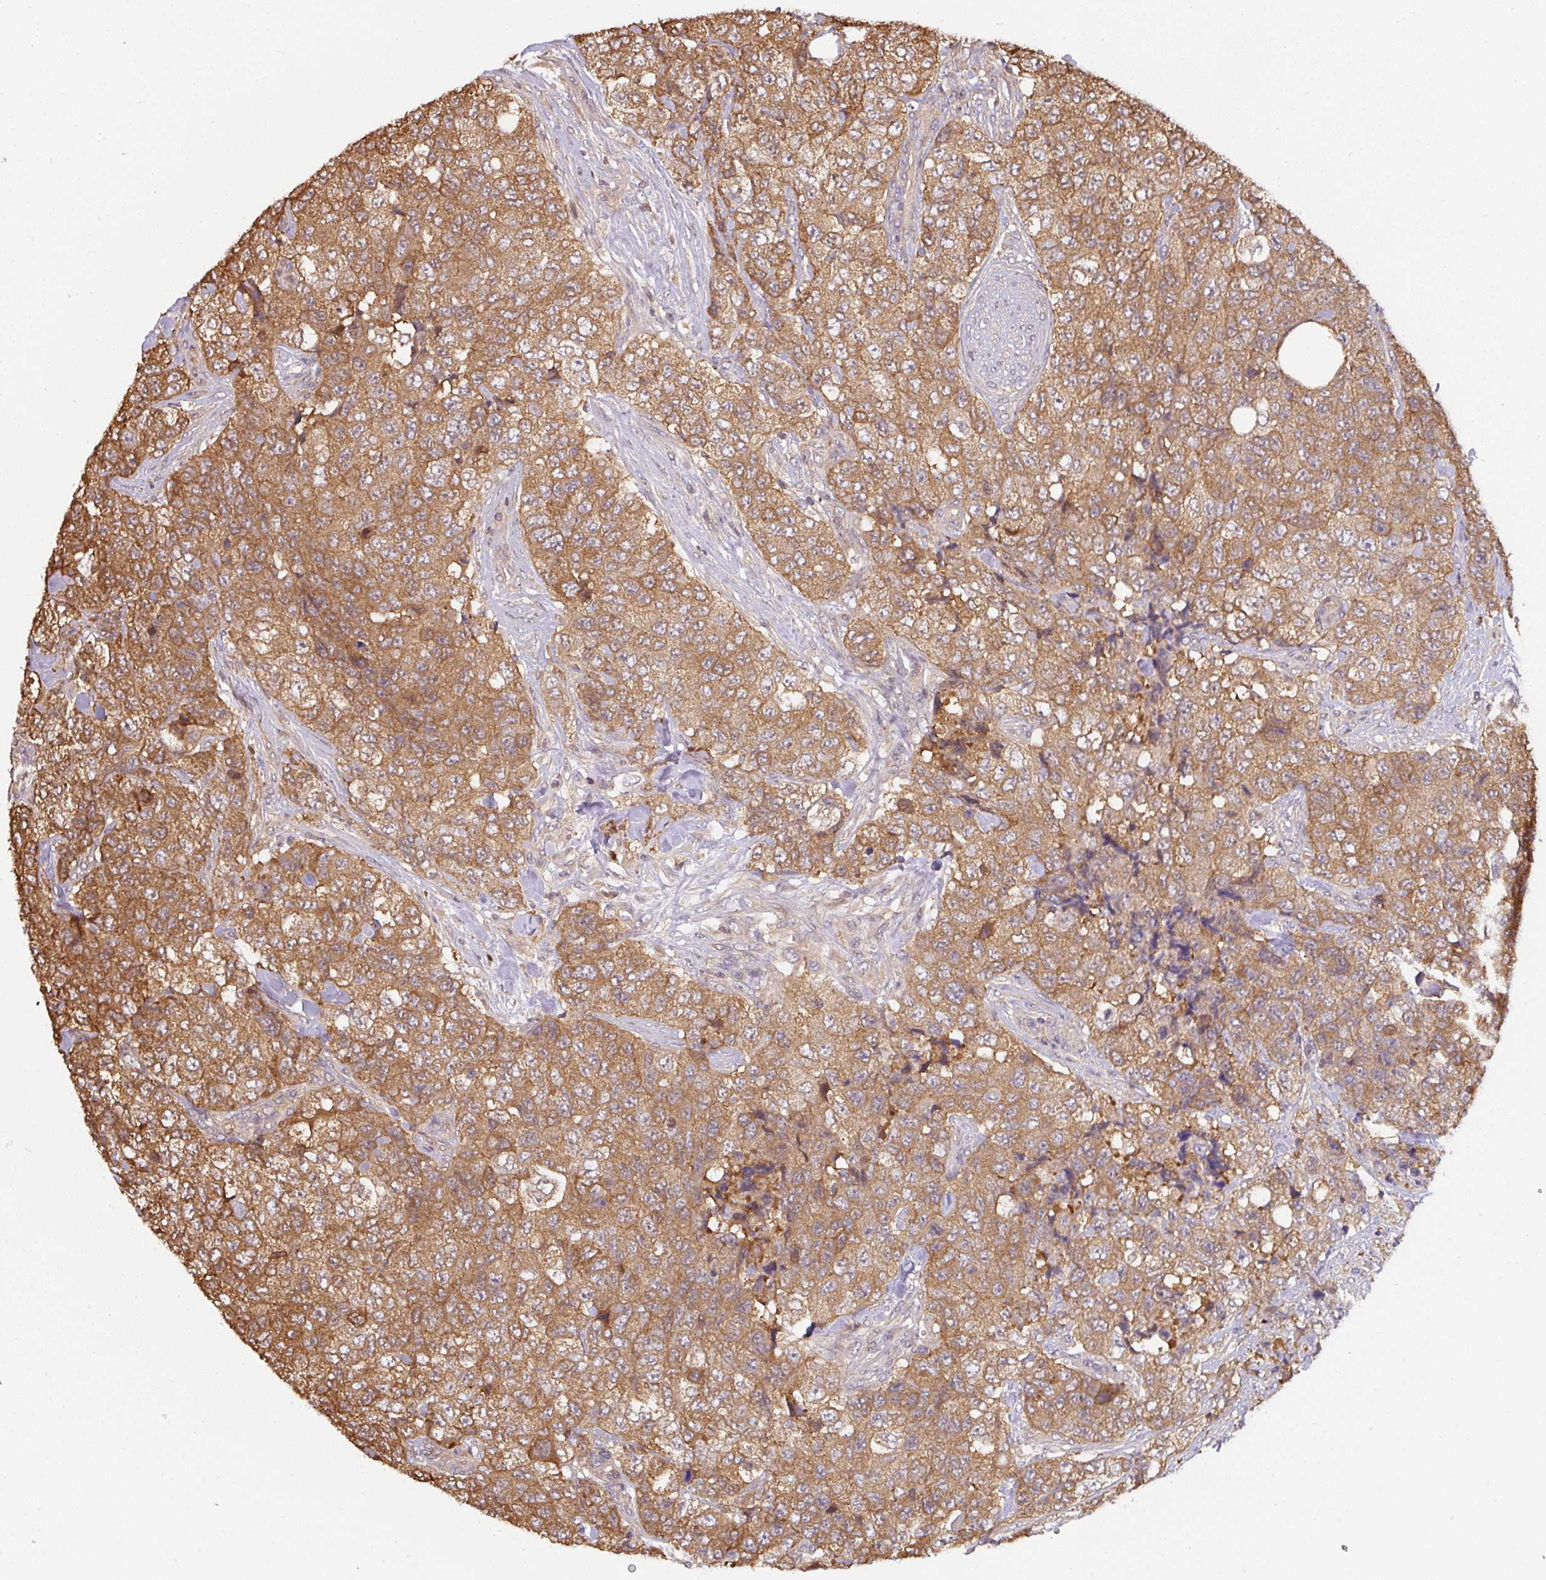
{"staining": {"intensity": "moderate", "quantity": ">75%", "location": "cytoplasmic/membranous"}, "tissue": "urothelial cancer", "cell_type": "Tumor cells", "image_type": "cancer", "snomed": [{"axis": "morphology", "description": "Urothelial carcinoma, High grade"}, {"axis": "topography", "description": "Urinary bladder"}], "caption": "Tumor cells display medium levels of moderate cytoplasmic/membranous expression in about >75% of cells in human urothelial carcinoma (high-grade).", "gene": "ST13", "patient": {"sex": "female", "age": 78}}